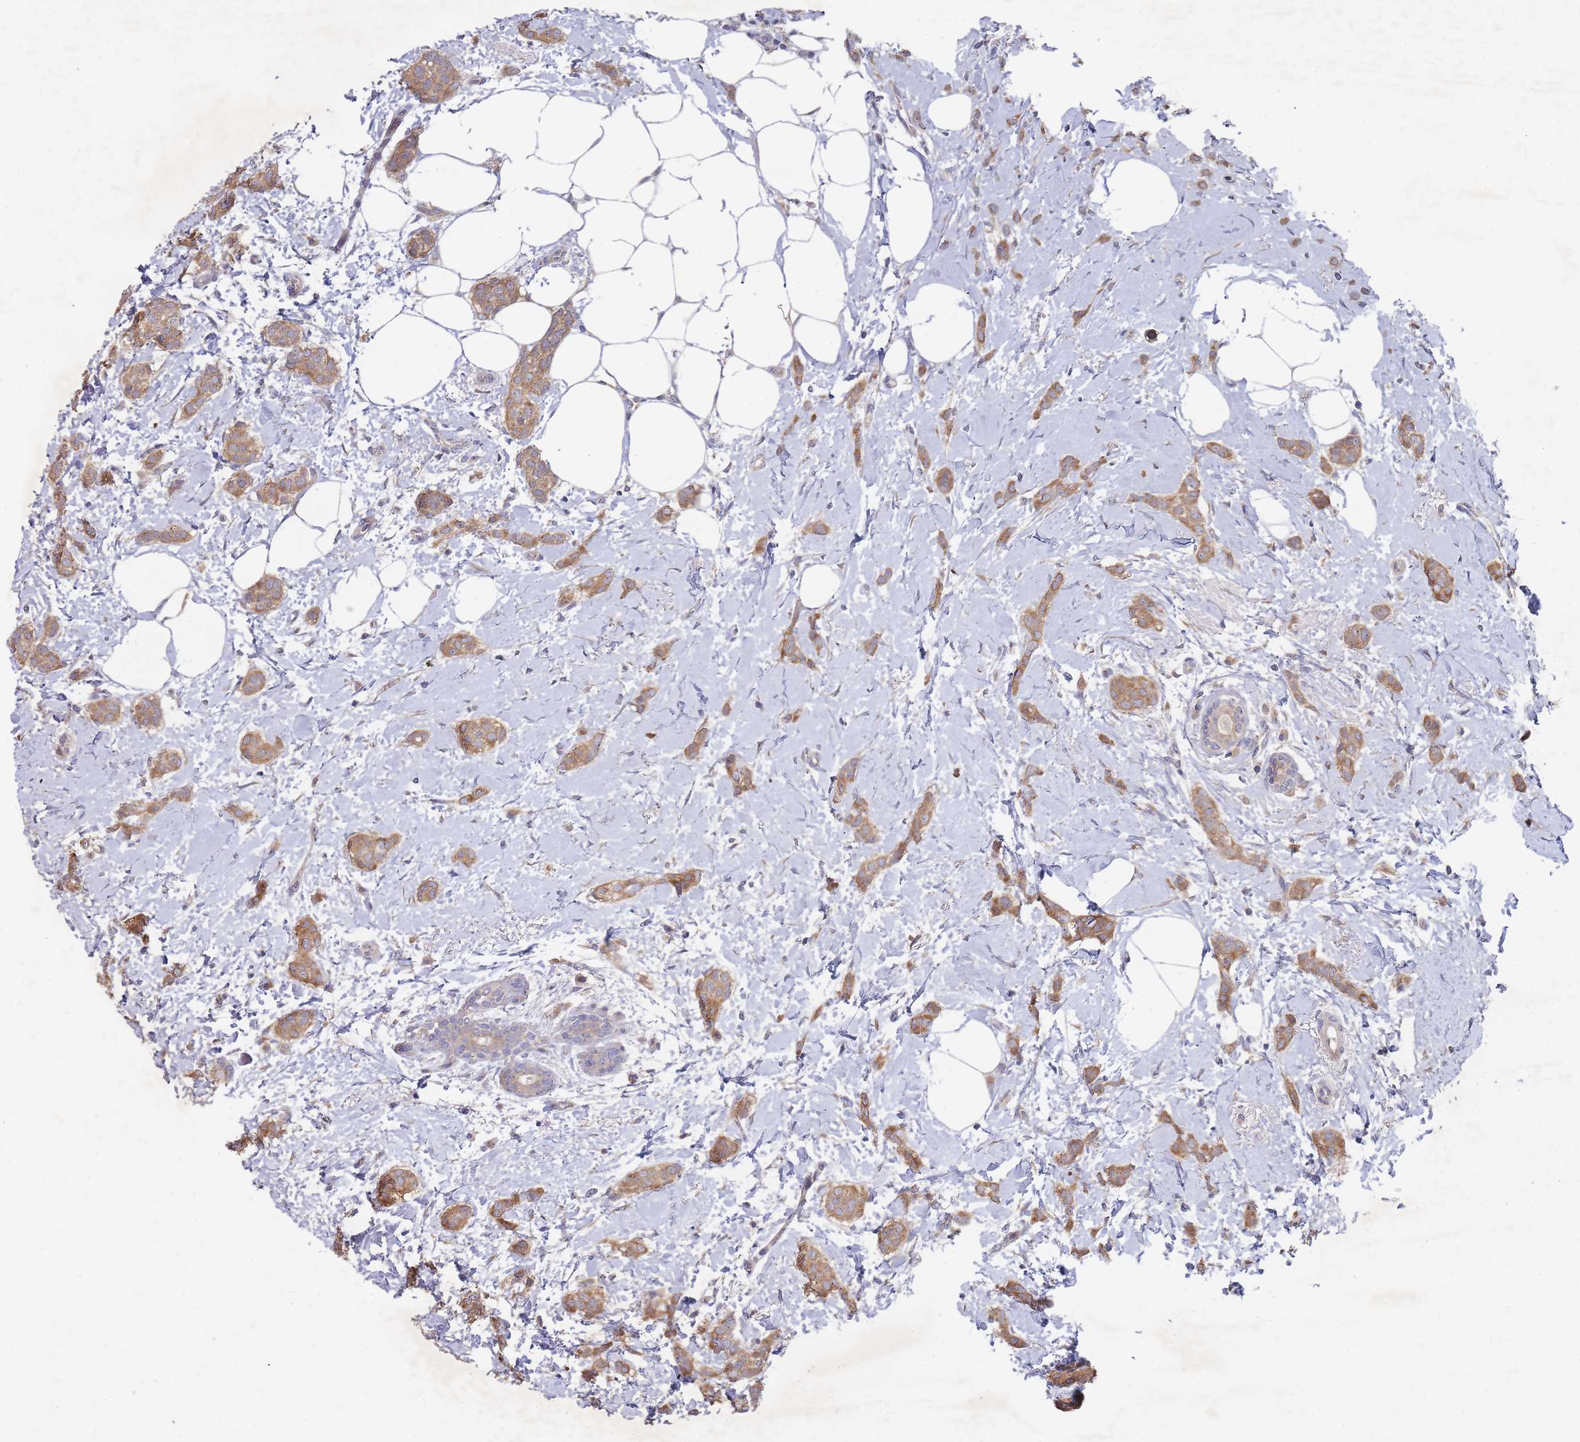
{"staining": {"intensity": "moderate", "quantity": ">75%", "location": "cytoplasmic/membranous"}, "tissue": "breast cancer", "cell_type": "Tumor cells", "image_type": "cancer", "snomed": [{"axis": "morphology", "description": "Duct carcinoma"}, {"axis": "topography", "description": "Breast"}], "caption": "Human breast invasive ductal carcinoma stained for a protein (brown) displays moderate cytoplasmic/membranous positive positivity in about >75% of tumor cells.", "gene": "SLC35F5", "patient": {"sex": "female", "age": 72}}